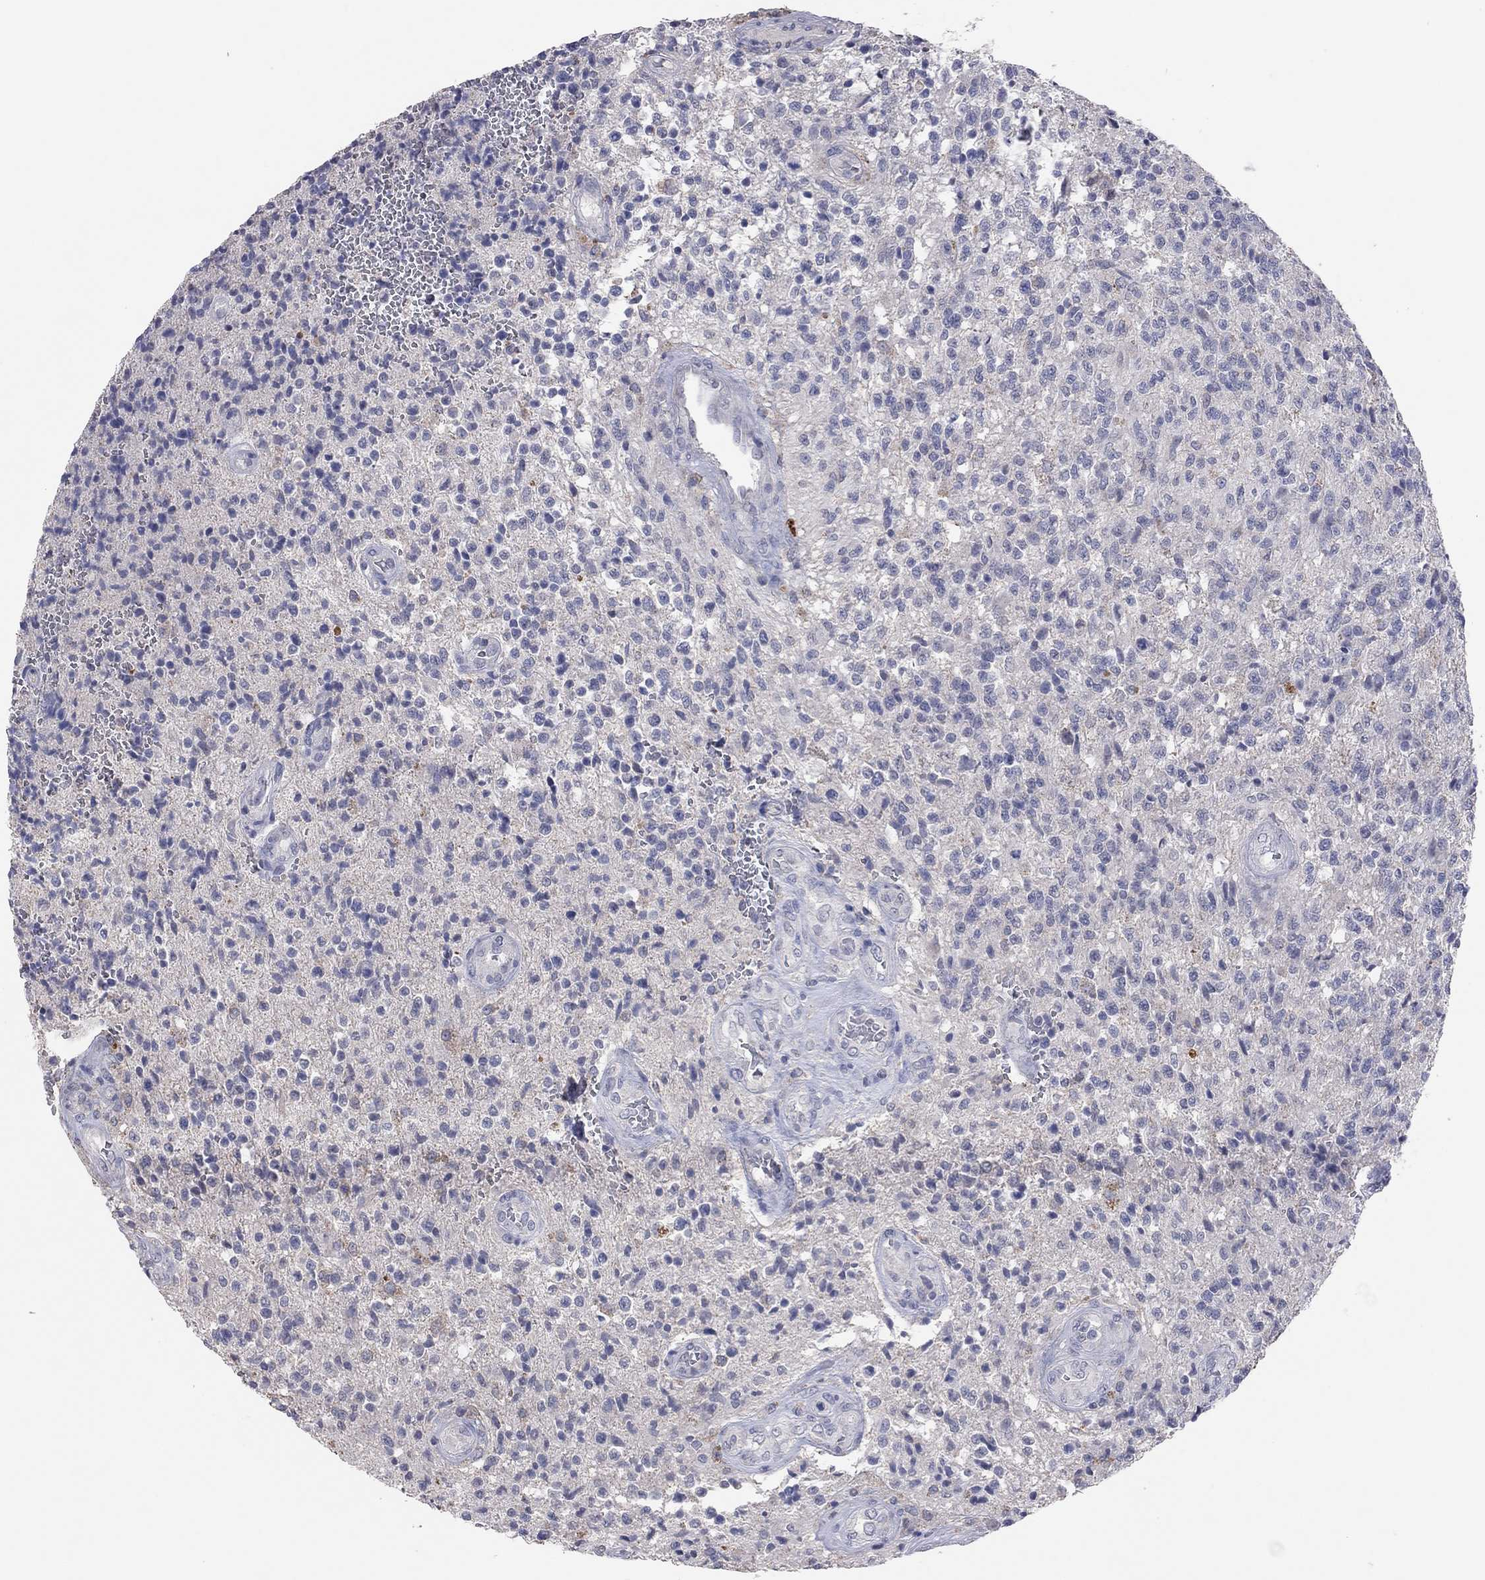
{"staining": {"intensity": "negative", "quantity": "none", "location": "none"}, "tissue": "glioma", "cell_type": "Tumor cells", "image_type": "cancer", "snomed": [{"axis": "morphology", "description": "Glioma, malignant, High grade"}, {"axis": "topography", "description": "Brain"}], "caption": "The histopathology image displays no significant staining in tumor cells of glioma.", "gene": "MMP13", "patient": {"sex": "male", "age": 56}}